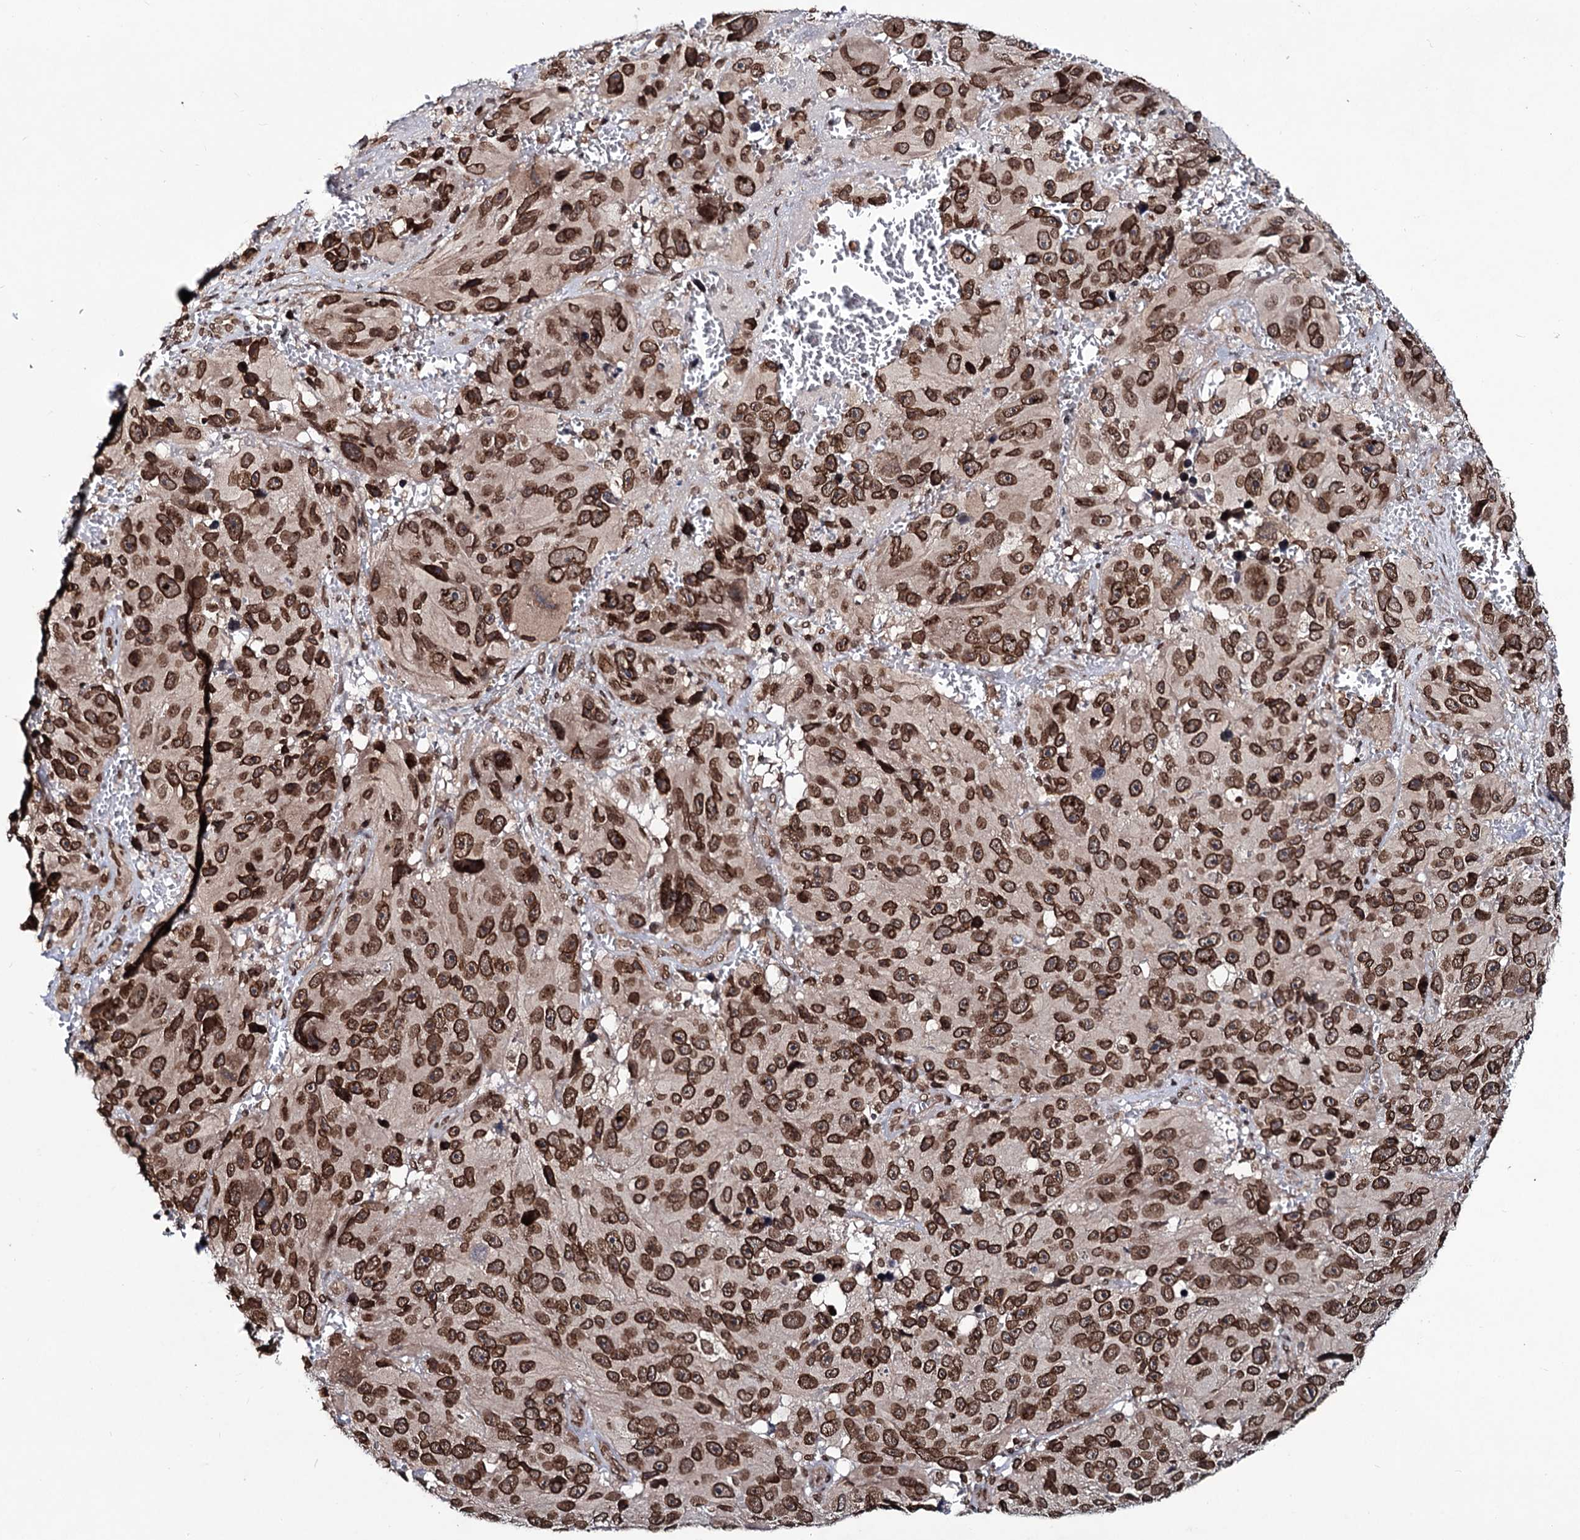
{"staining": {"intensity": "strong", "quantity": ">75%", "location": "cytoplasmic/membranous,nuclear"}, "tissue": "melanoma", "cell_type": "Tumor cells", "image_type": "cancer", "snomed": [{"axis": "morphology", "description": "Malignant melanoma, NOS"}, {"axis": "topography", "description": "Skin"}], "caption": "Tumor cells reveal high levels of strong cytoplasmic/membranous and nuclear staining in approximately >75% of cells in malignant melanoma.", "gene": "RNF6", "patient": {"sex": "male", "age": 84}}